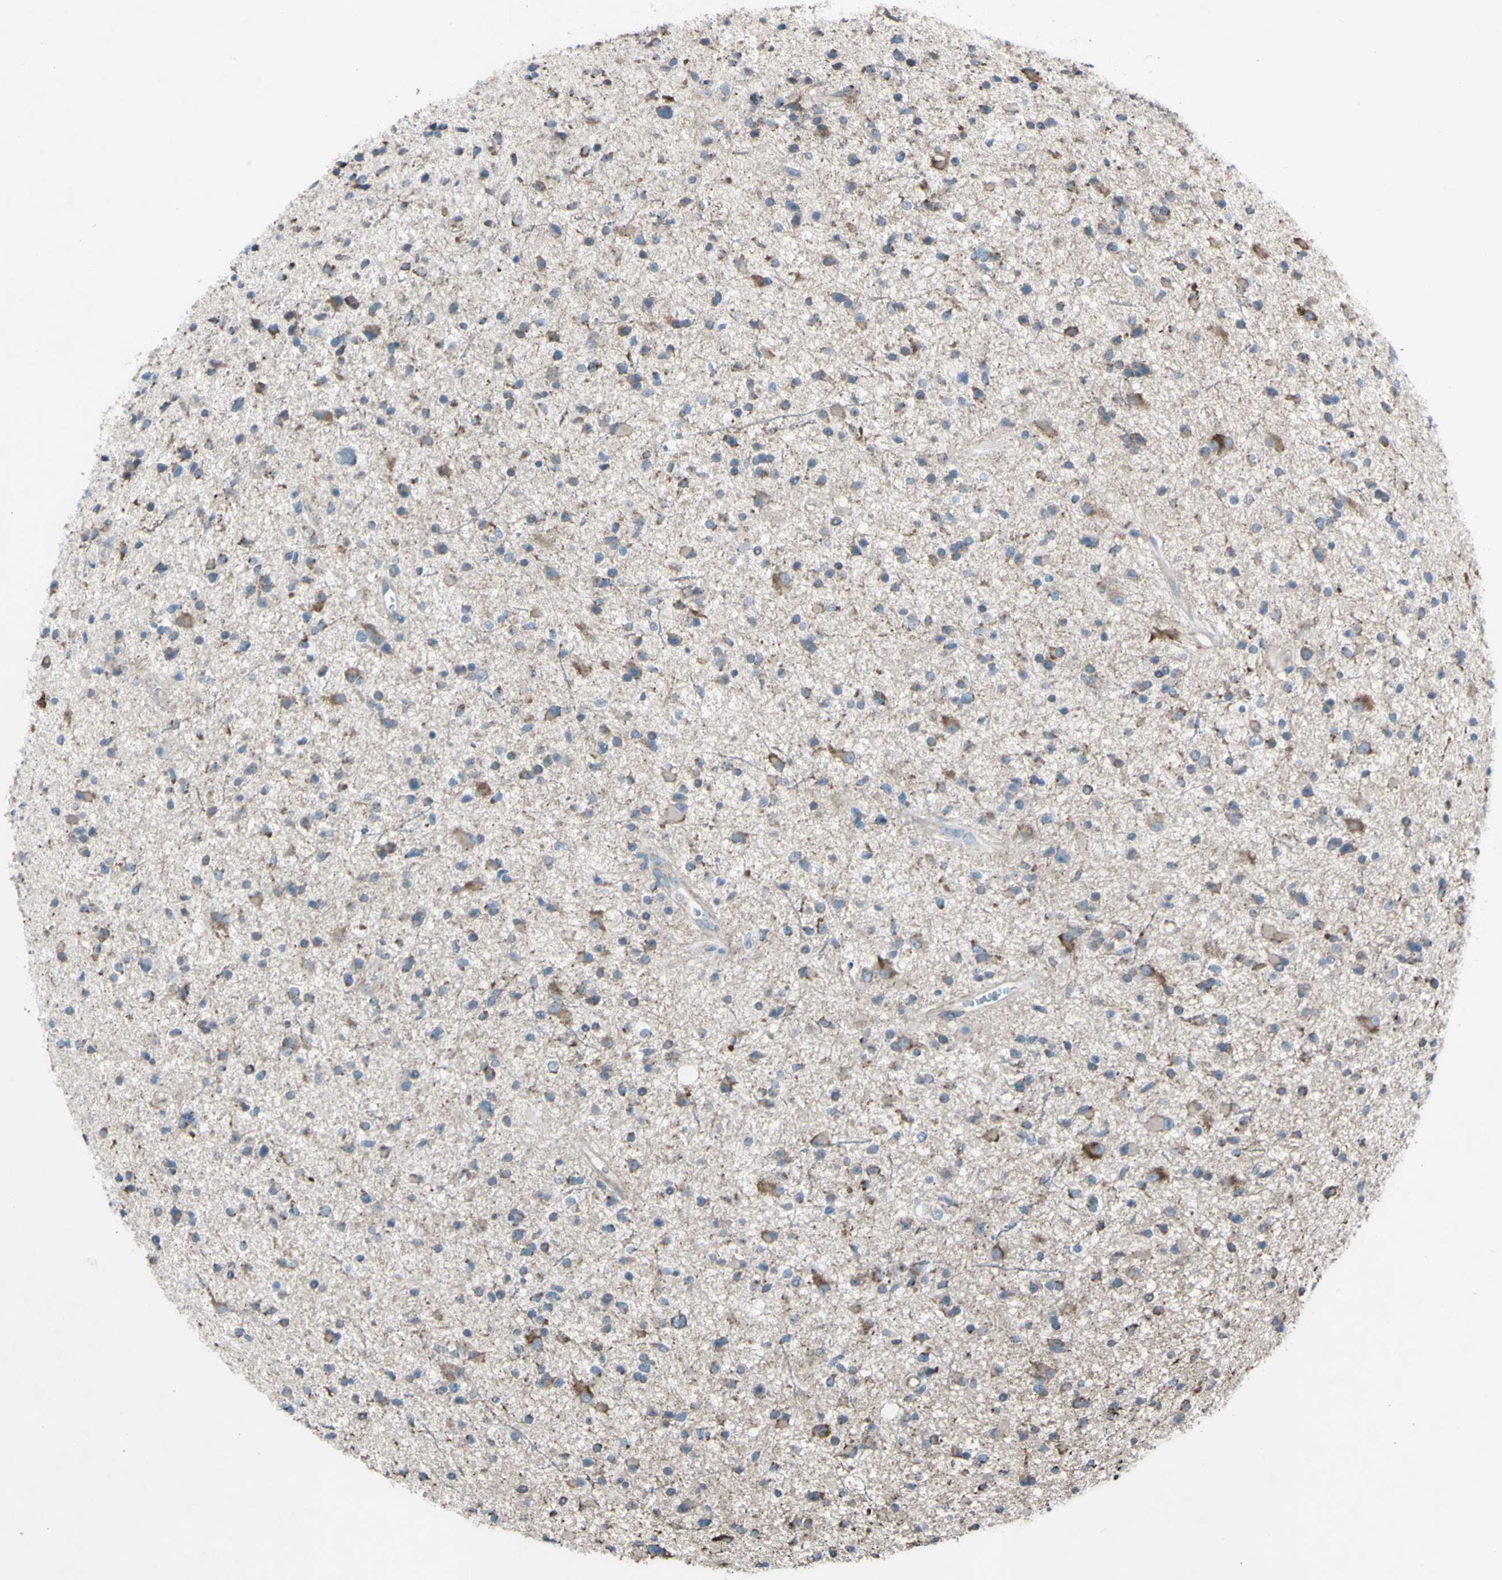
{"staining": {"intensity": "moderate", "quantity": "25%-75%", "location": "cytoplasmic/membranous"}, "tissue": "glioma", "cell_type": "Tumor cells", "image_type": "cancer", "snomed": [{"axis": "morphology", "description": "Glioma, malignant, High grade"}, {"axis": "topography", "description": "Brain"}], "caption": "About 25%-75% of tumor cells in malignant high-grade glioma show moderate cytoplasmic/membranous protein expression as visualized by brown immunohistochemical staining.", "gene": "ACOT8", "patient": {"sex": "male", "age": 33}}